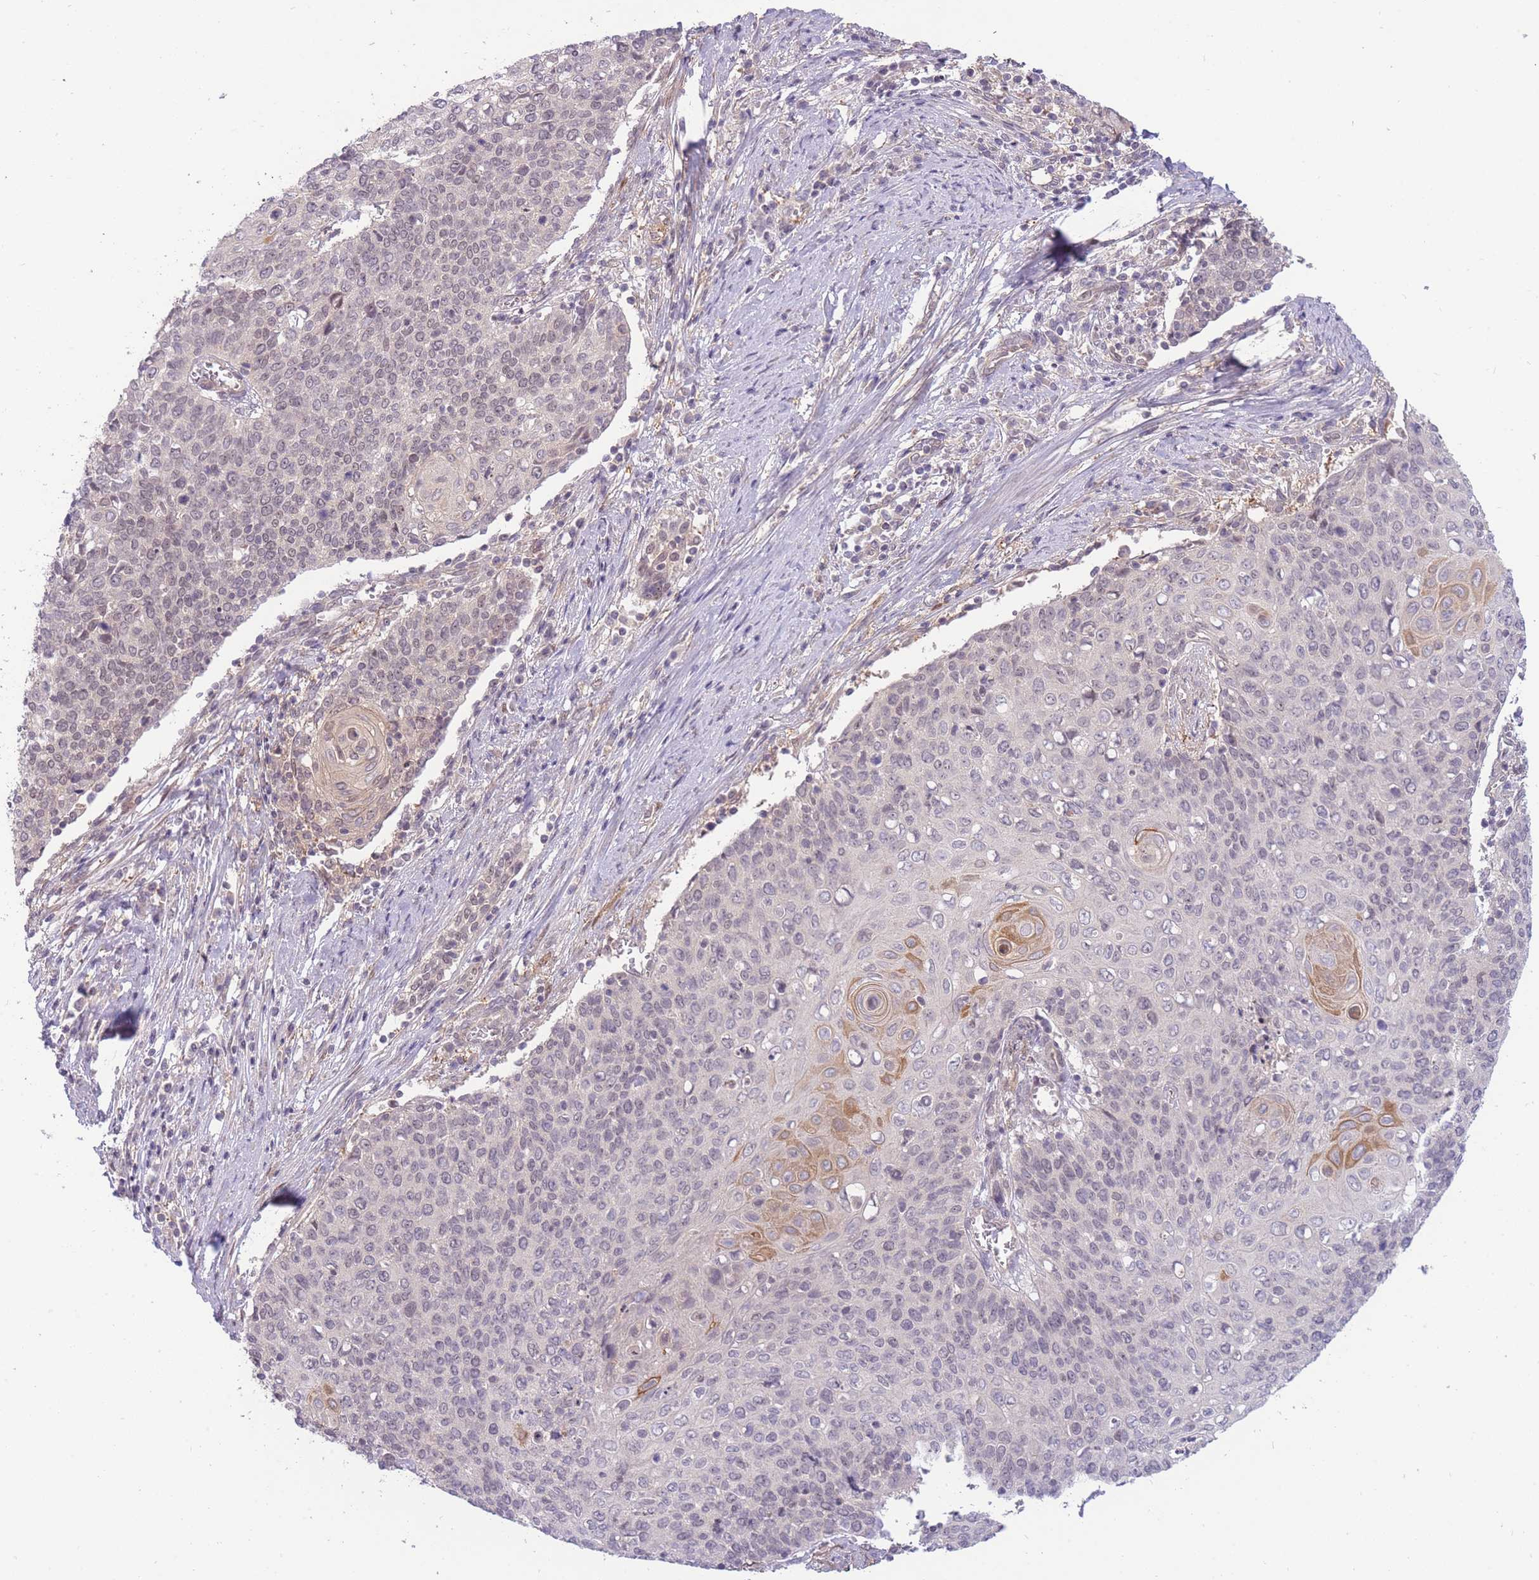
{"staining": {"intensity": "weak", "quantity": "25%-75%", "location": "cytoplasmic/membranous,nuclear"}, "tissue": "cervical cancer", "cell_type": "Tumor cells", "image_type": "cancer", "snomed": [{"axis": "morphology", "description": "Squamous cell carcinoma, NOS"}, {"axis": "topography", "description": "Cervix"}], "caption": "Tumor cells reveal weak cytoplasmic/membranous and nuclear staining in approximately 25%-75% of cells in cervical squamous cell carcinoma.", "gene": "SMC6", "patient": {"sex": "female", "age": 39}}